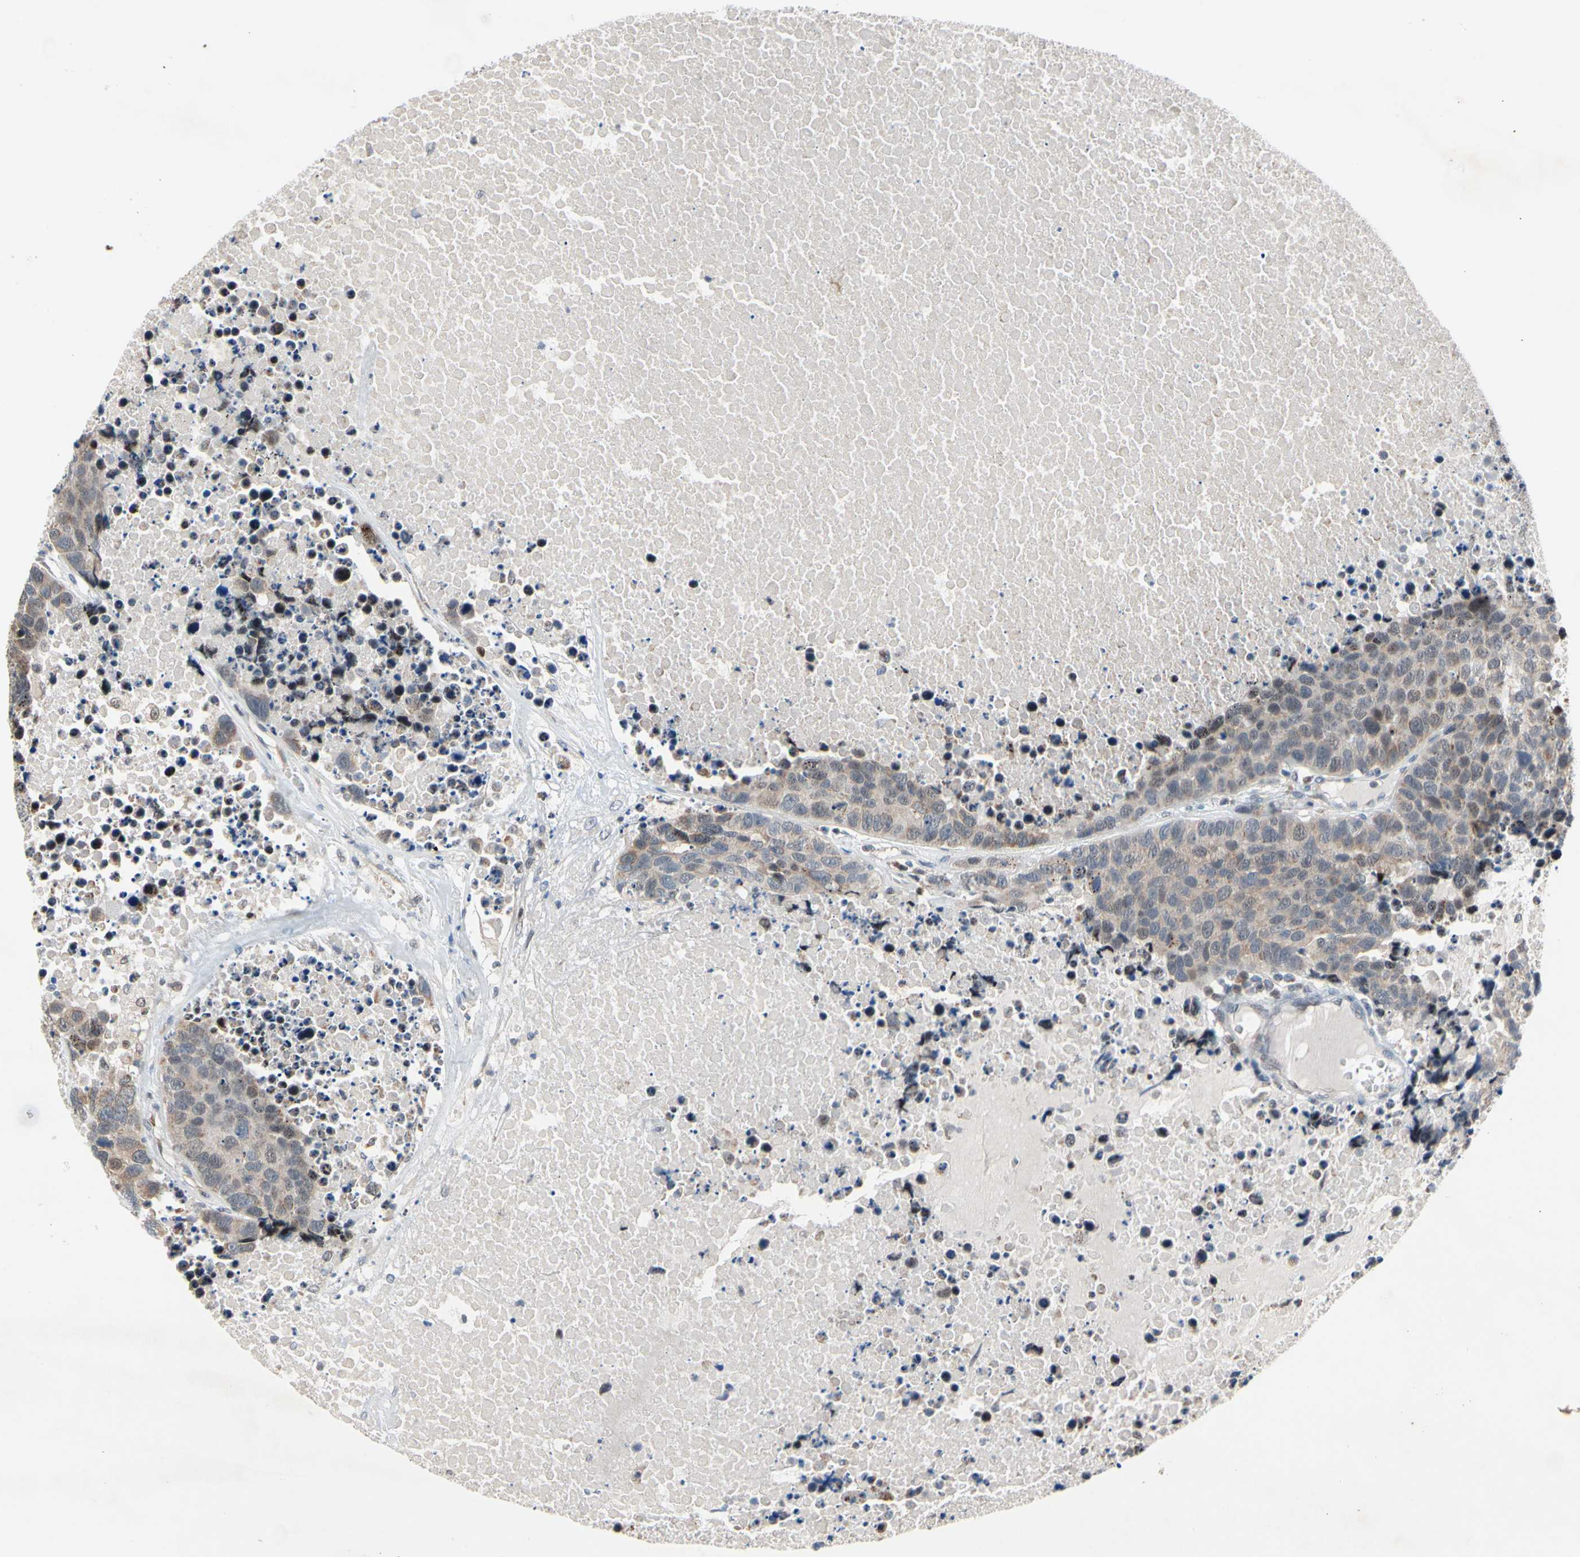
{"staining": {"intensity": "weak", "quantity": ">75%", "location": "cytoplasmic/membranous,nuclear"}, "tissue": "carcinoid", "cell_type": "Tumor cells", "image_type": "cancer", "snomed": [{"axis": "morphology", "description": "Carcinoid, malignant, NOS"}, {"axis": "topography", "description": "Lung"}], "caption": "Weak cytoplasmic/membranous and nuclear protein expression is appreciated in approximately >75% of tumor cells in carcinoid.", "gene": "MARK1", "patient": {"sex": "male", "age": 60}}